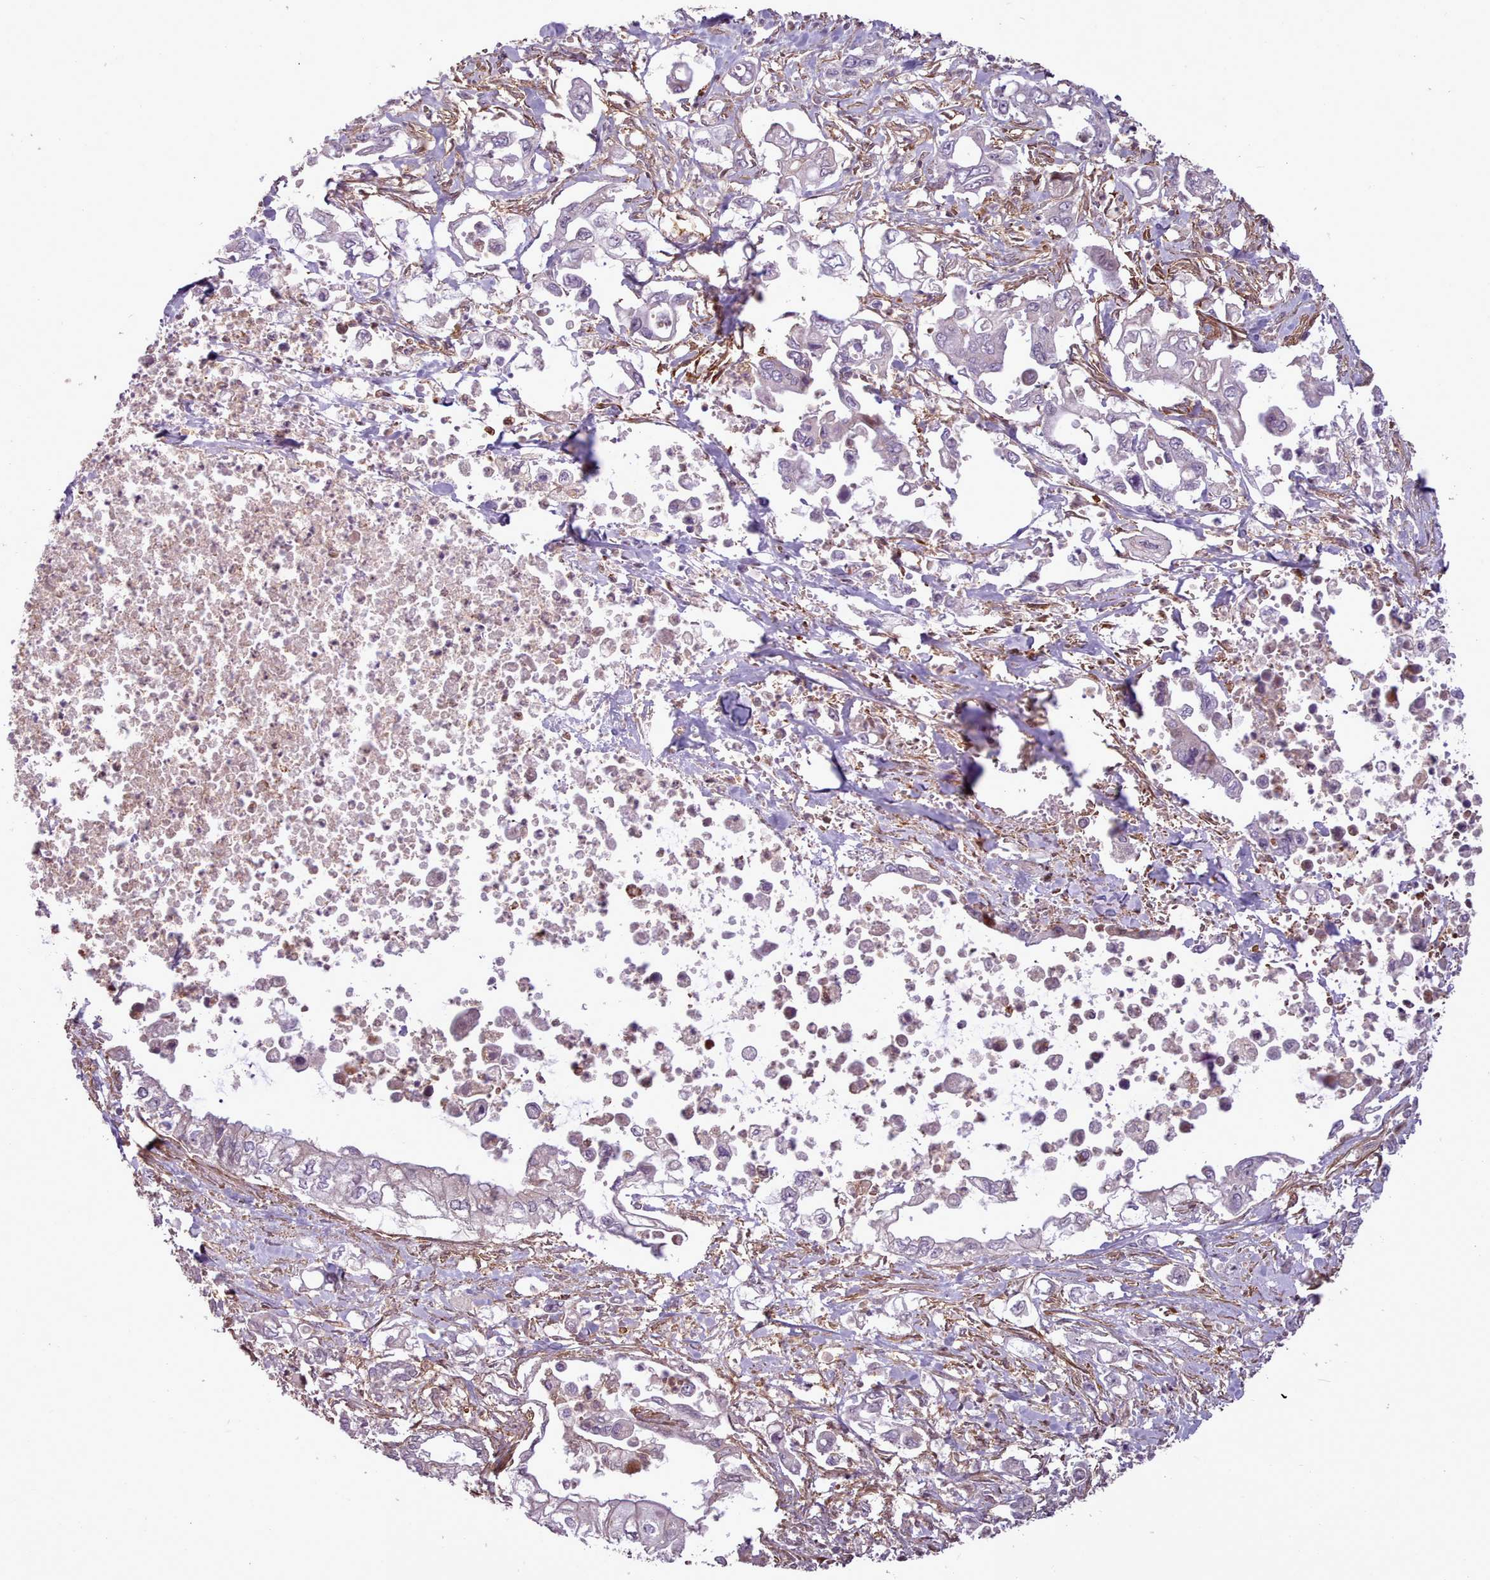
{"staining": {"intensity": "negative", "quantity": "none", "location": "none"}, "tissue": "pancreatic cancer", "cell_type": "Tumor cells", "image_type": "cancer", "snomed": [{"axis": "morphology", "description": "Adenocarcinoma, NOS"}, {"axis": "topography", "description": "Pancreas"}], "caption": "IHC of human pancreatic adenocarcinoma demonstrates no positivity in tumor cells.", "gene": "NLRP7", "patient": {"sex": "male", "age": 61}}